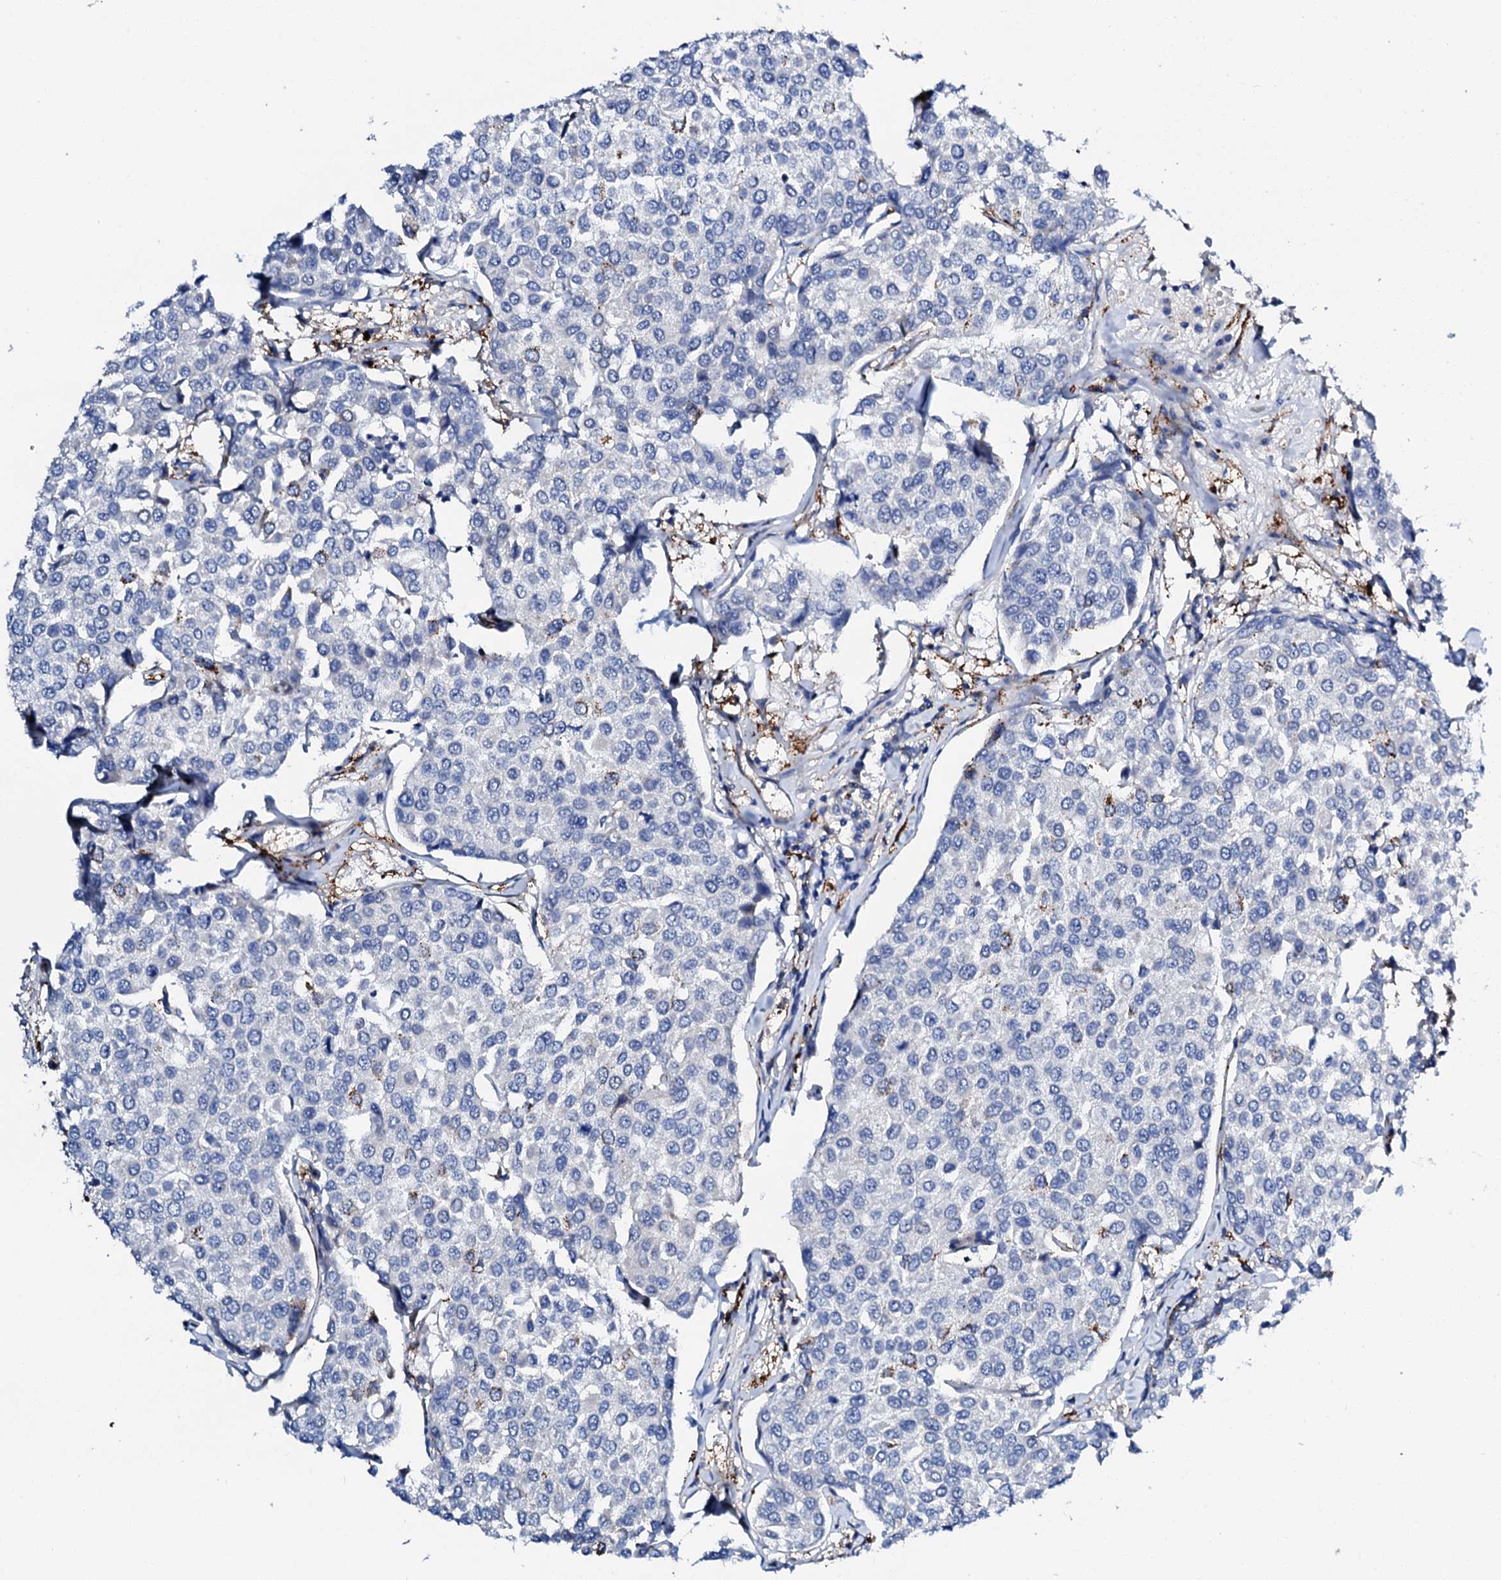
{"staining": {"intensity": "negative", "quantity": "none", "location": "none"}, "tissue": "breast cancer", "cell_type": "Tumor cells", "image_type": "cancer", "snomed": [{"axis": "morphology", "description": "Duct carcinoma"}, {"axis": "topography", "description": "Breast"}], "caption": "Immunohistochemical staining of human intraductal carcinoma (breast) reveals no significant expression in tumor cells.", "gene": "MED13L", "patient": {"sex": "female", "age": 55}}